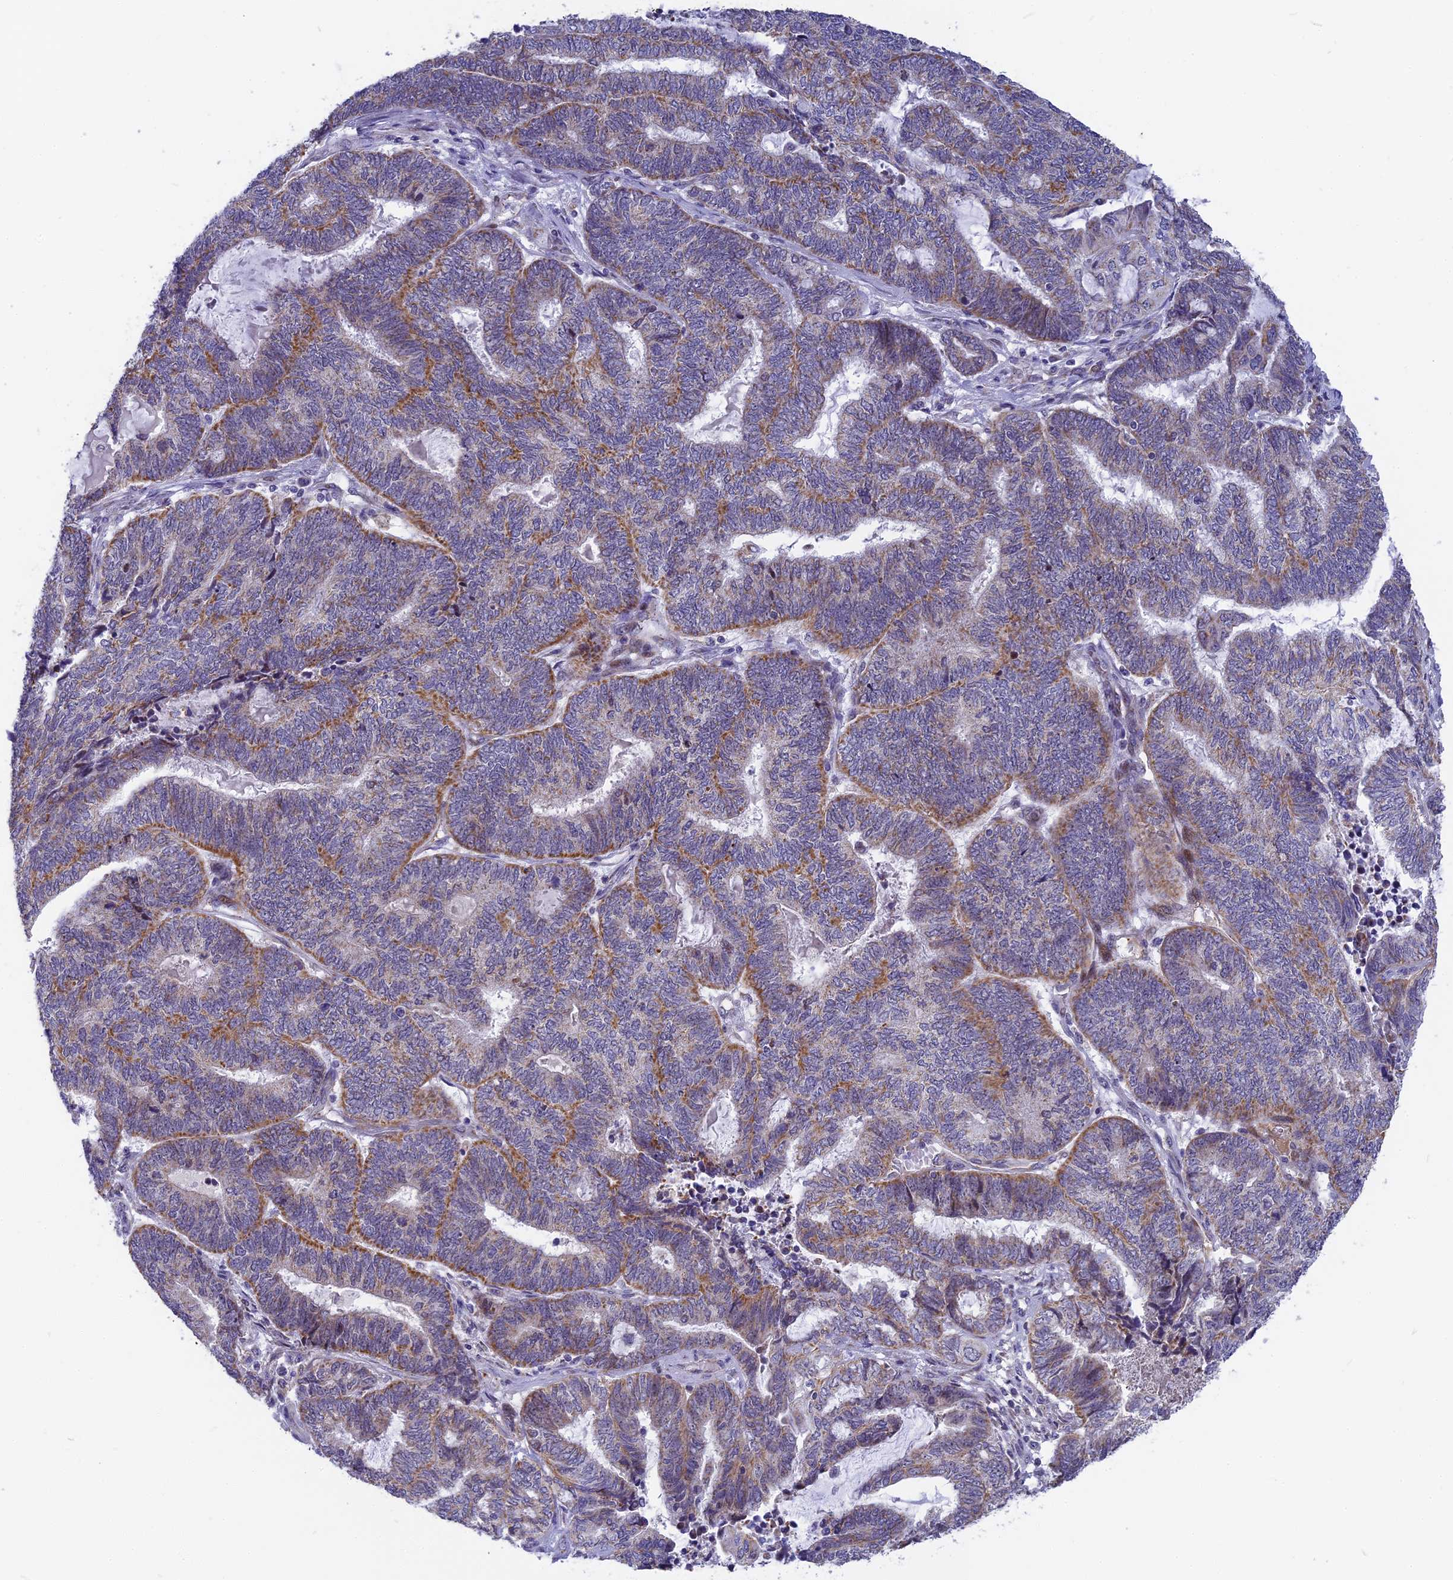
{"staining": {"intensity": "moderate", "quantity": ">75%", "location": "cytoplasmic/membranous"}, "tissue": "endometrial cancer", "cell_type": "Tumor cells", "image_type": "cancer", "snomed": [{"axis": "morphology", "description": "Adenocarcinoma, NOS"}, {"axis": "topography", "description": "Uterus"}, {"axis": "topography", "description": "Endometrium"}], "caption": "Approximately >75% of tumor cells in human adenocarcinoma (endometrial) exhibit moderate cytoplasmic/membranous protein staining as visualized by brown immunohistochemical staining.", "gene": "DTWD1", "patient": {"sex": "female", "age": 70}}